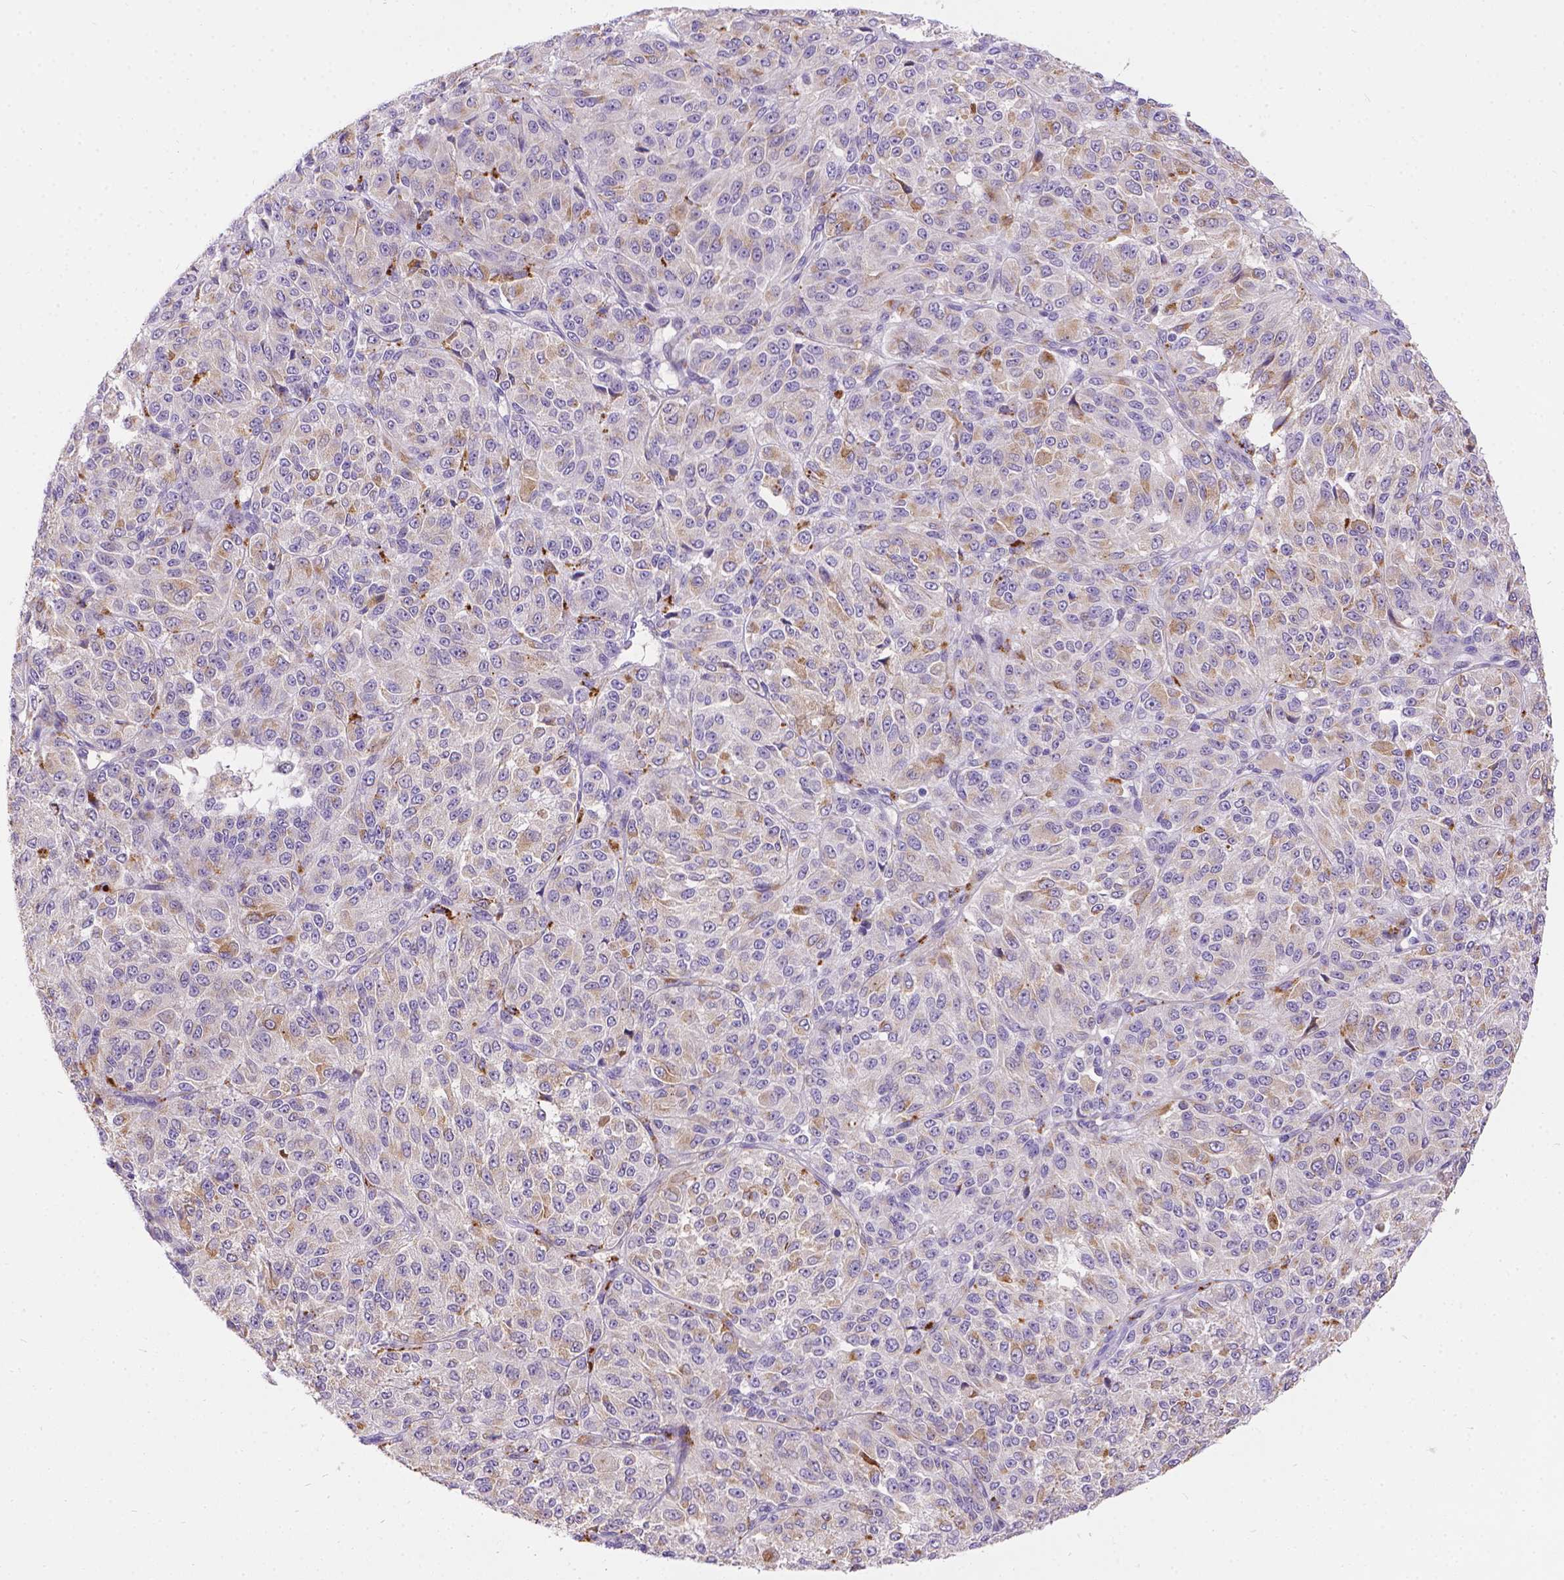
{"staining": {"intensity": "negative", "quantity": "none", "location": "none"}, "tissue": "melanoma", "cell_type": "Tumor cells", "image_type": "cancer", "snomed": [{"axis": "morphology", "description": "Malignant melanoma, Metastatic site"}, {"axis": "topography", "description": "Brain"}], "caption": "This micrograph is of malignant melanoma (metastatic site) stained with immunohistochemistry to label a protein in brown with the nuclei are counter-stained blue. There is no staining in tumor cells. (Immunohistochemistry, brightfield microscopy, high magnification).", "gene": "TM4SF18", "patient": {"sex": "female", "age": 56}}